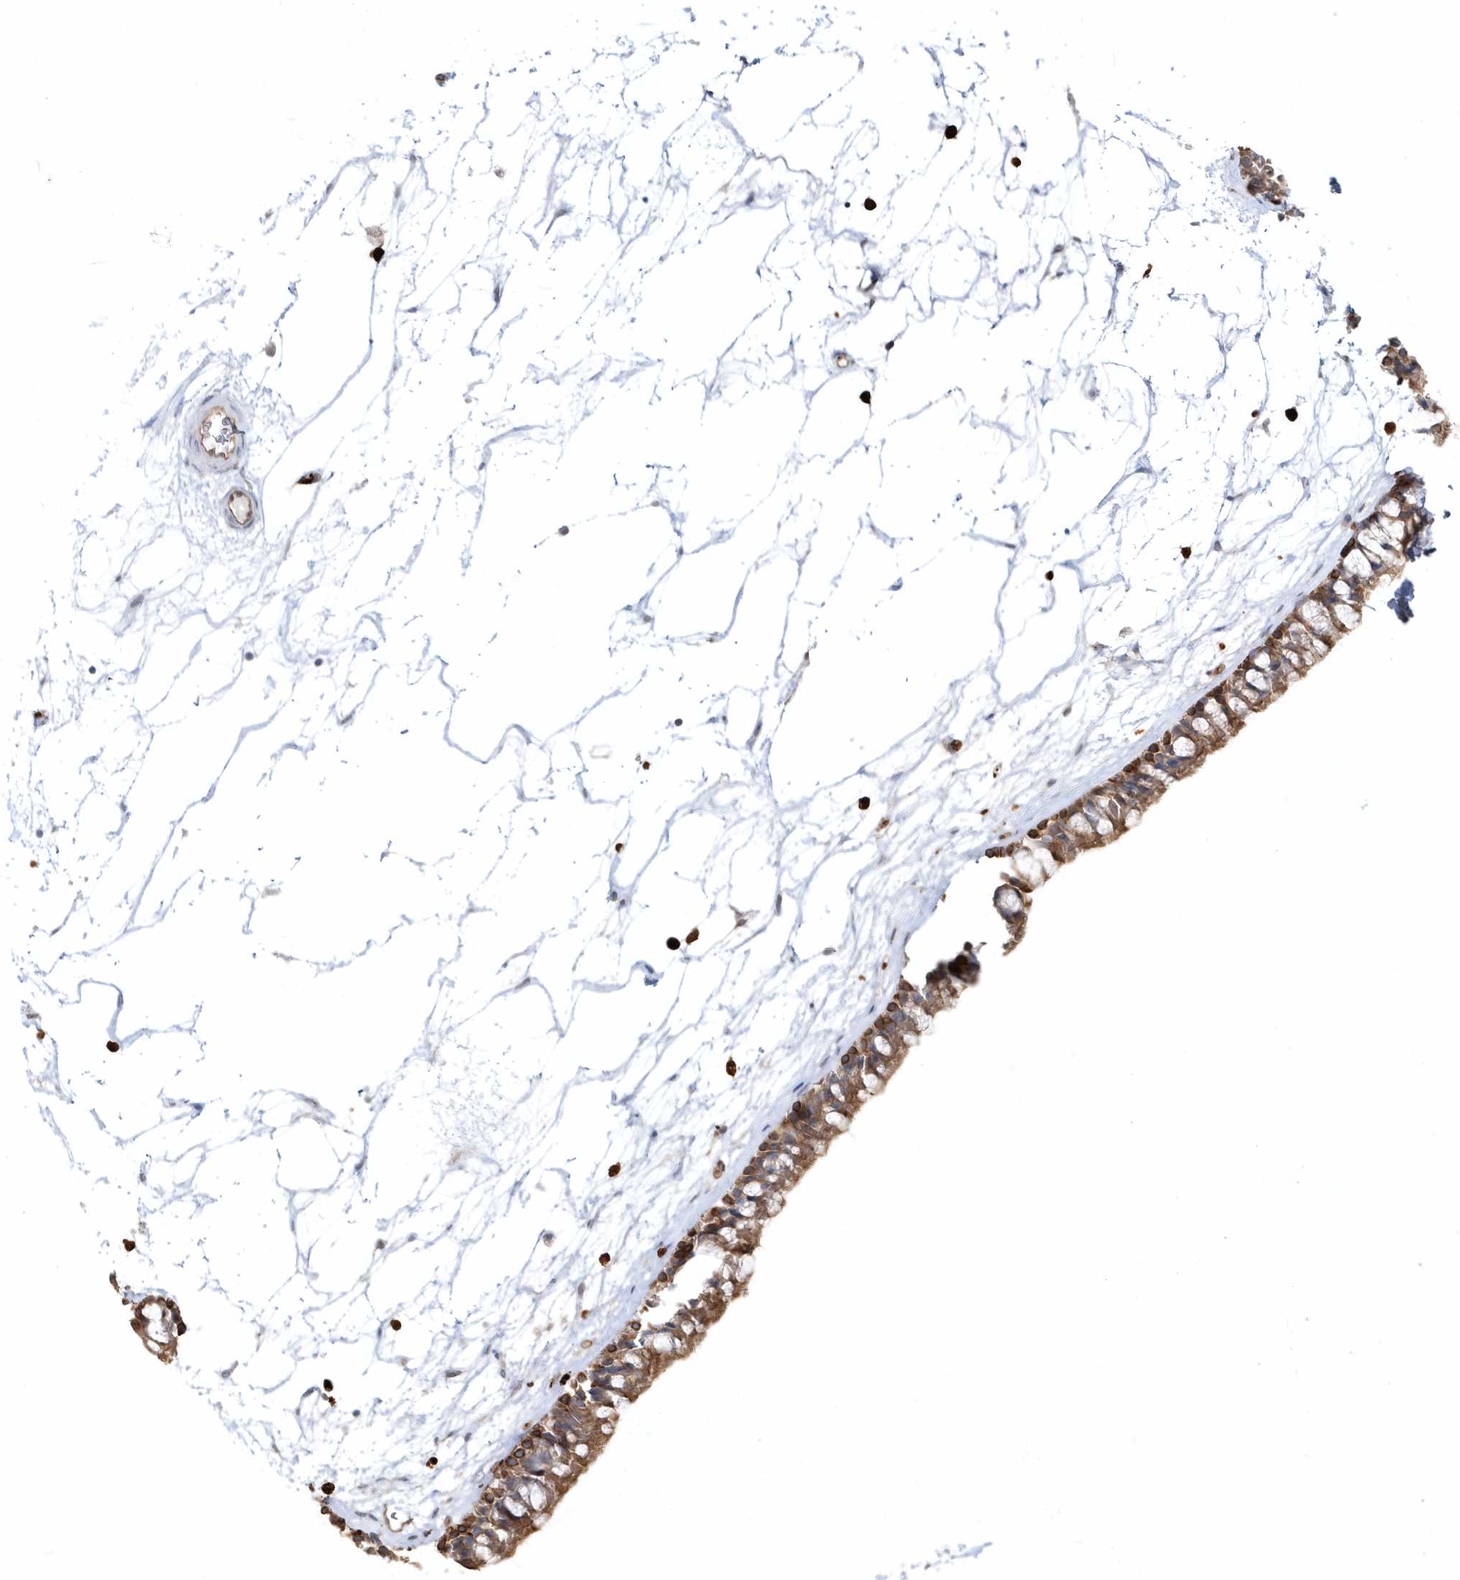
{"staining": {"intensity": "strong", "quantity": ">75%", "location": "cytoplasmic/membranous"}, "tissue": "nasopharynx", "cell_type": "Respiratory epithelial cells", "image_type": "normal", "snomed": [{"axis": "morphology", "description": "Normal tissue, NOS"}, {"axis": "topography", "description": "Nasopharynx"}], "caption": "IHC of unremarkable human nasopharynx reveals high levels of strong cytoplasmic/membranous positivity in approximately >75% of respiratory epithelial cells. The staining was performed using DAB (3,3'-diaminobenzidine), with brown indicating positive protein expression. Nuclei are stained blue with hematoxylin.", "gene": "DNAH1", "patient": {"sex": "male", "age": 64}}